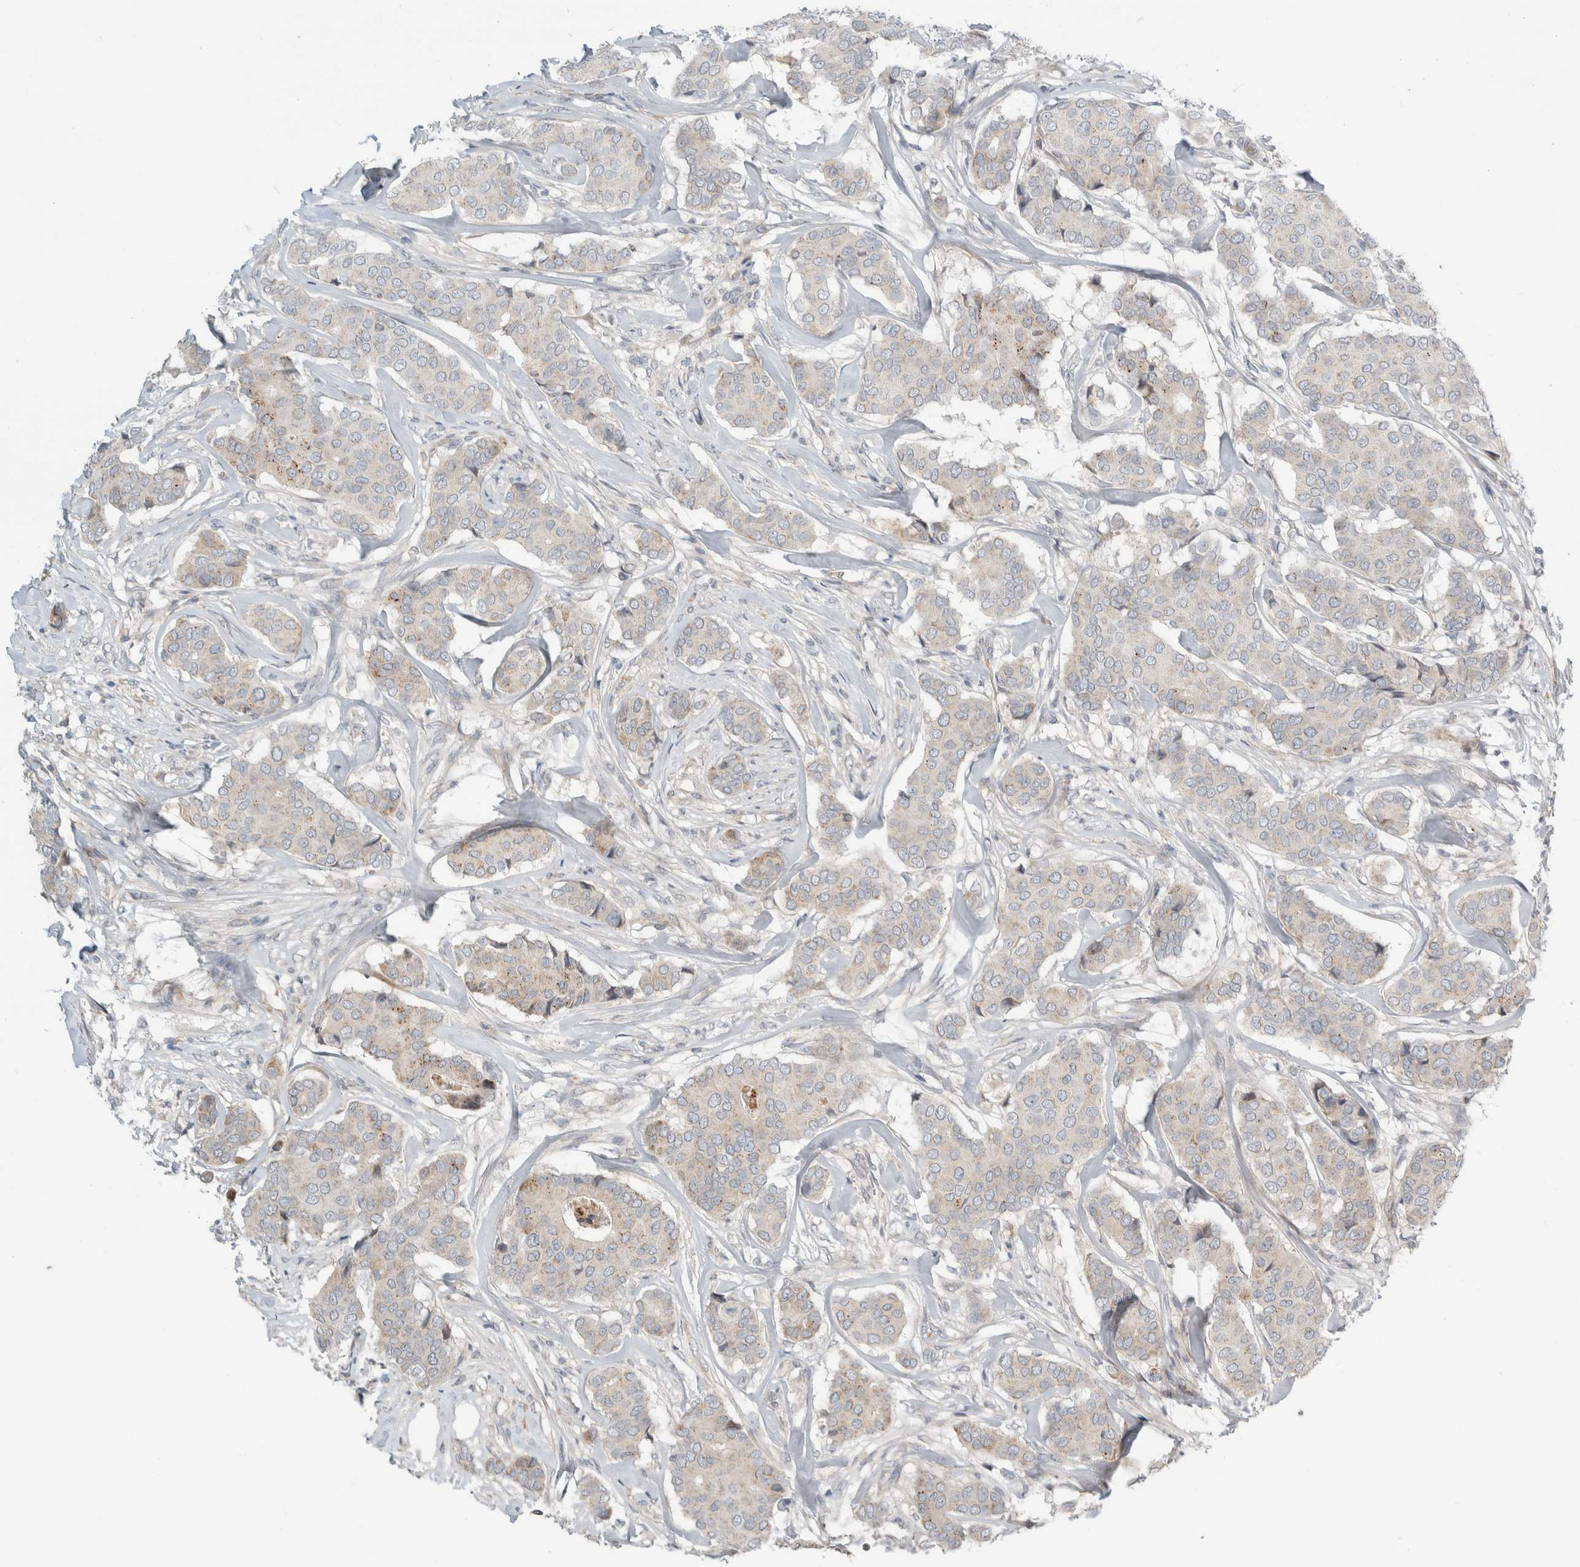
{"staining": {"intensity": "moderate", "quantity": "<25%", "location": "cytoplasmic/membranous"}, "tissue": "breast cancer", "cell_type": "Tumor cells", "image_type": "cancer", "snomed": [{"axis": "morphology", "description": "Duct carcinoma"}, {"axis": "topography", "description": "Breast"}], "caption": "Human breast intraductal carcinoma stained with a brown dye displays moderate cytoplasmic/membranous positive expression in about <25% of tumor cells.", "gene": "KPNA5", "patient": {"sex": "female", "age": 75}}